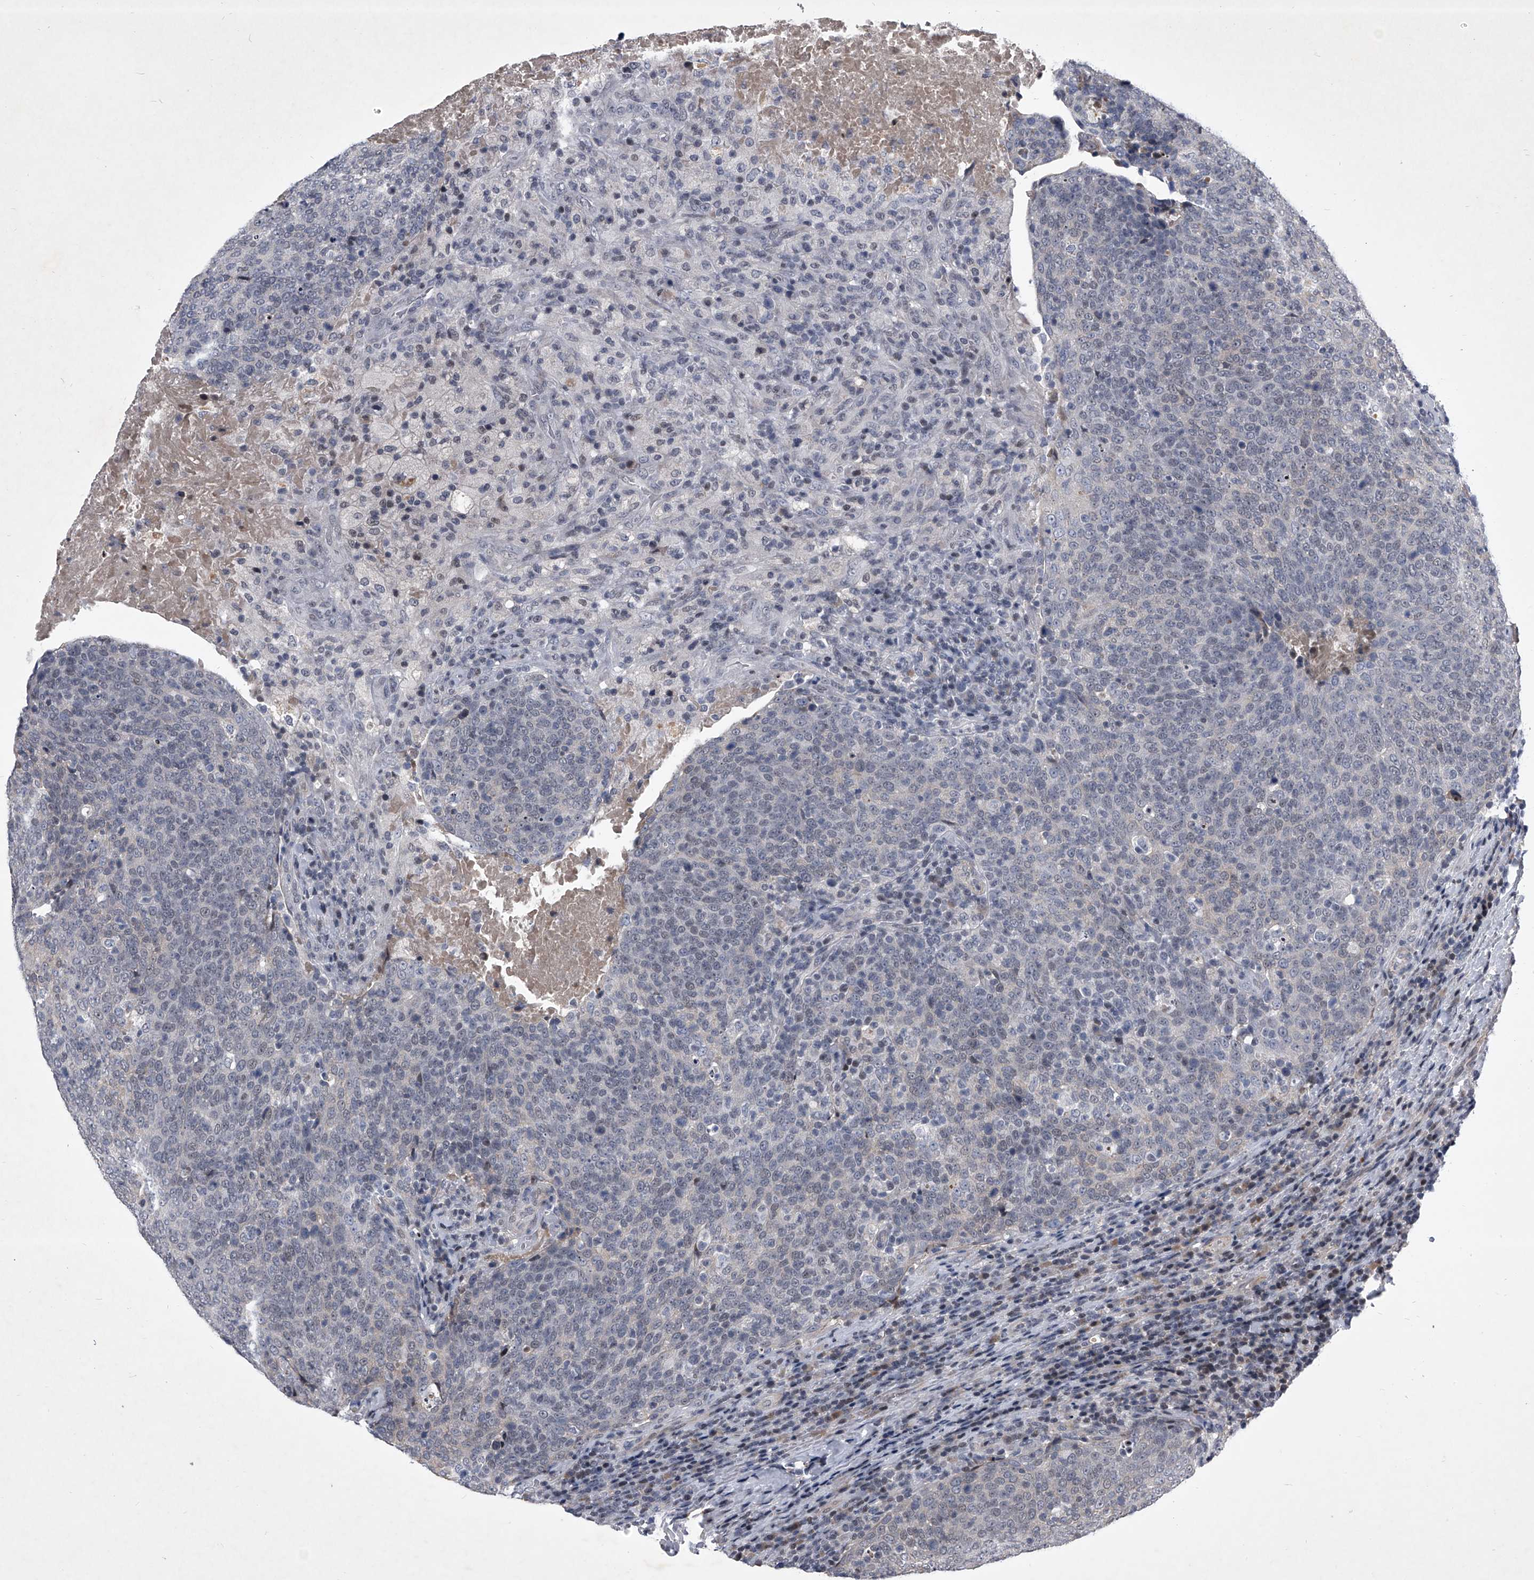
{"staining": {"intensity": "negative", "quantity": "none", "location": "none"}, "tissue": "head and neck cancer", "cell_type": "Tumor cells", "image_type": "cancer", "snomed": [{"axis": "morphology", "description": "Squamous cell carcinoma, NOS"}, {"axis": "morphology", "description": "Squamous cell carcinoma, metastatic, NOS"}, {"axis": "topography", "description": "Lymph node"}, {"axis": "topography", "description": "Head-Neck"}], "caption": "Immunohistochemistry (IHC) histopathology image of neoplastic tissue: head and neck squamous cell carcinoma stained with DAB demonstrates no significant protein expression in tumor cells.", "gene": "ZNF76", "patient": {"sex": "male", "age": 62}}